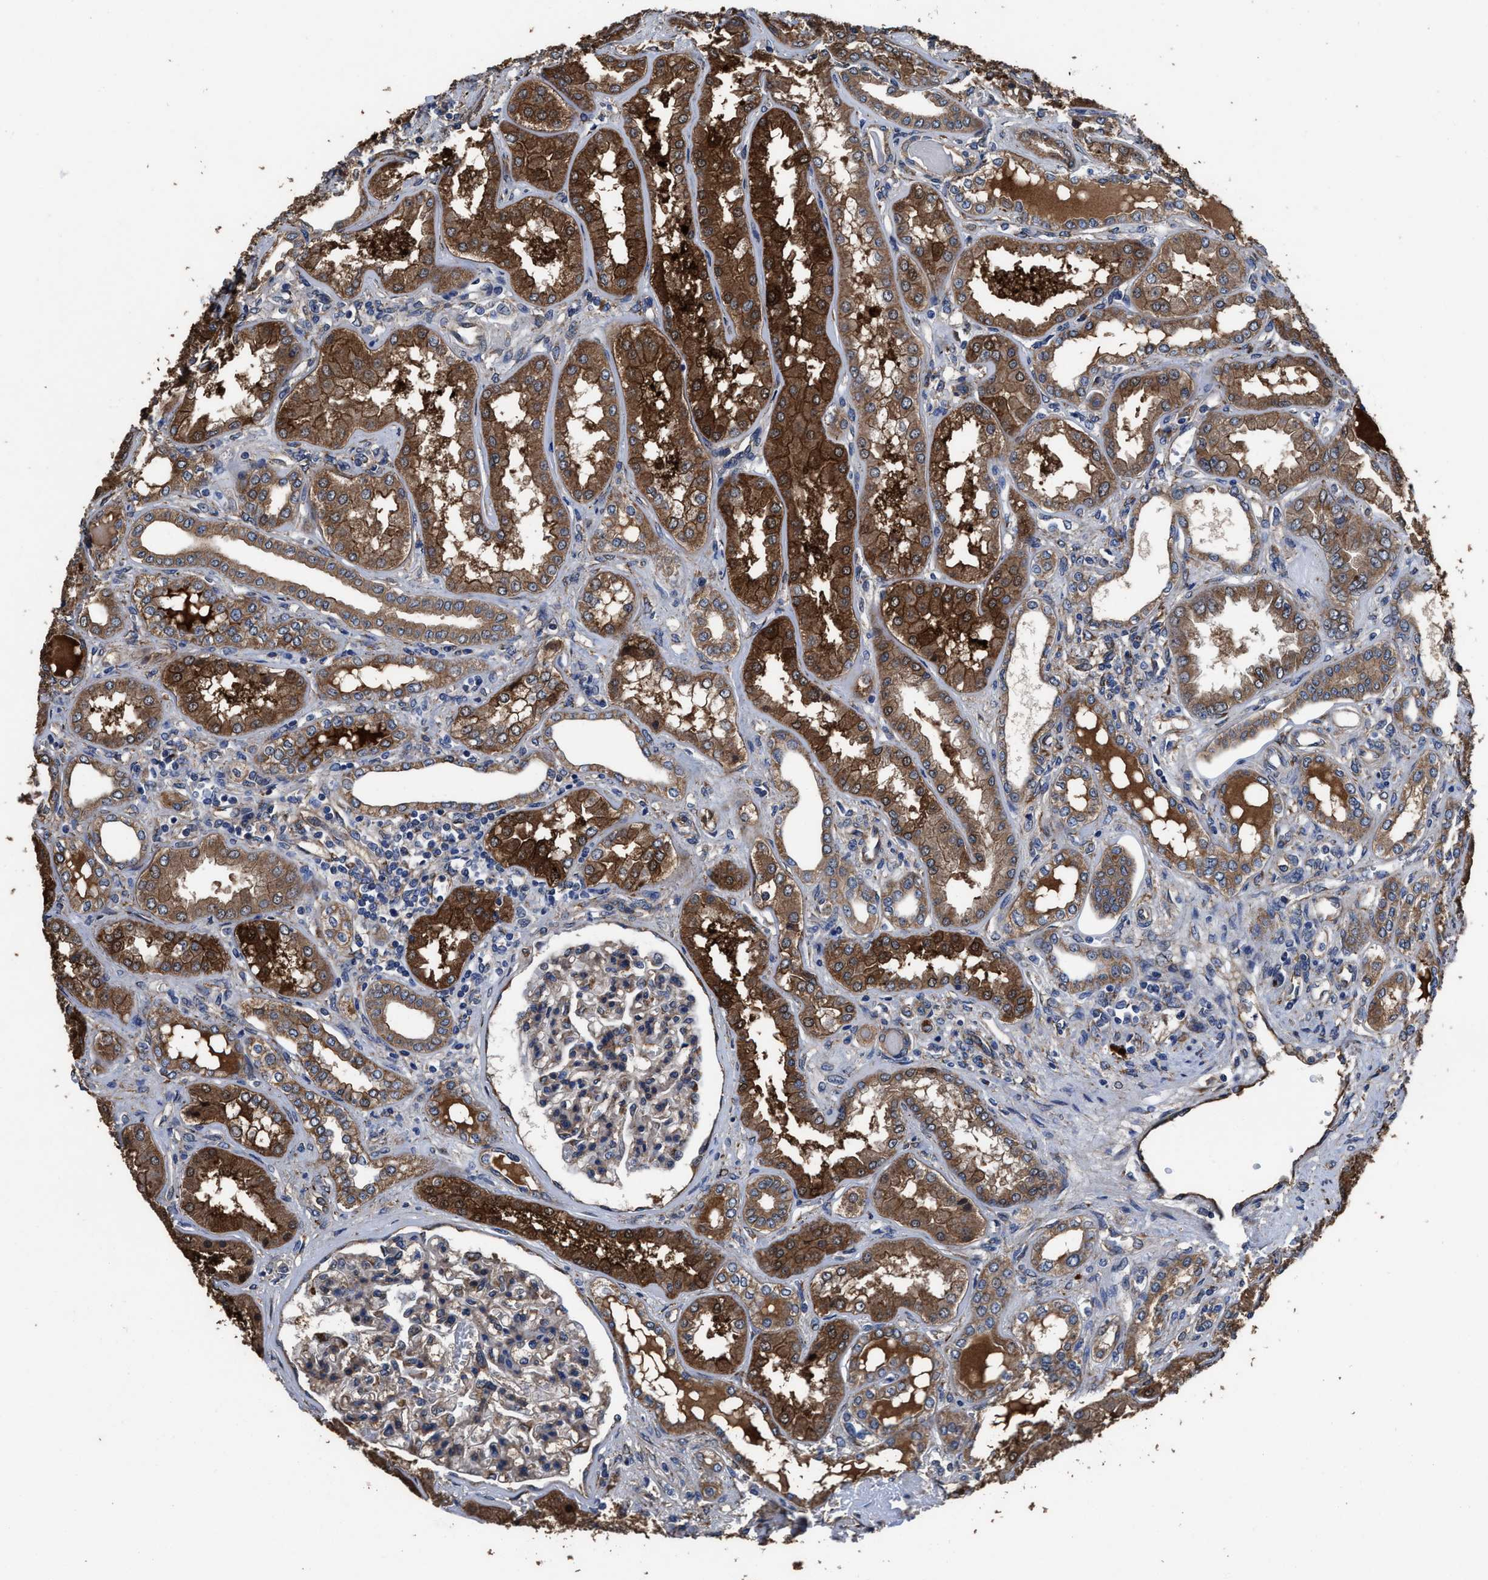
{"staining": {"intensity": "moderate", "quantity": "<25%", "location": "cytoplasmic/membranous"}, "tissue": "kidney", "cell_type": "Cells in glomeruli", "image_type": "normal", "snomed": [{"axis": "morphology", "description": "Normal tissue, NOS"}, {"axis": "topography", "description": "Kidney"}], "caption": "Kidney stained with DAB IHC exhibits low levels of moderate cytoplasmic/membranous expression in about <25% of cells in glomeruli.", "gene": "IDNK", "patient": {"sex": "female", "age": 56}}